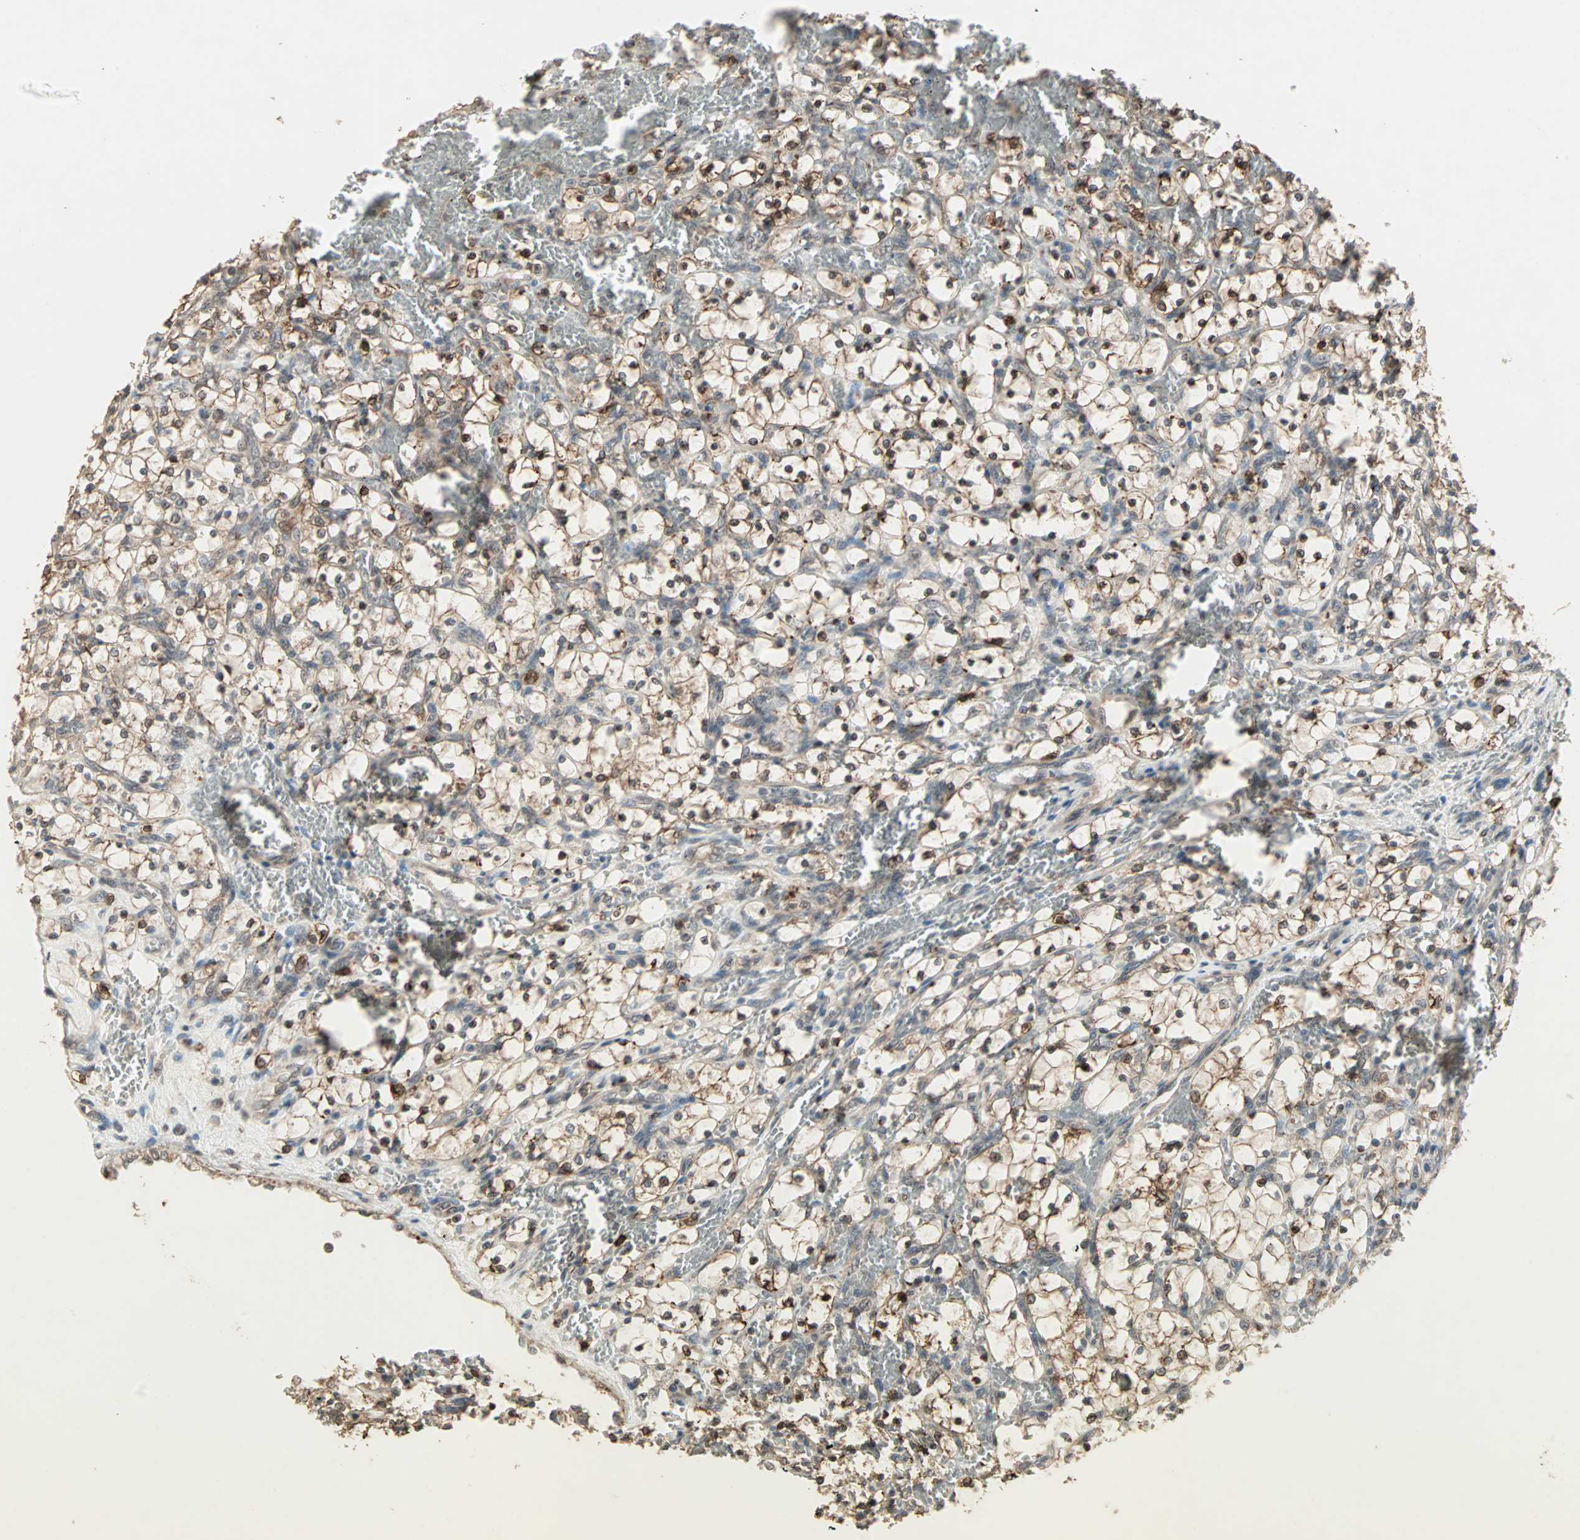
{"staining": {"intensity": "moderate", "quantity": ">75%", "location": "cytoplasmic/membranous"}, "tissue": "renal cancer", "cell_type": "Tumor cells", "image_type": "cancer", "snomed": [{"axis": "morphology", "description": "Adenocarcinoma, NOS"}, {"axis": "topography", "description": "Kidney"}], "caption": "This is an image of IHC staining of renal cancer (adenocarcinoma), which shows moderate expression in the cytoplasmic/membranous of tumor cells.", "gene": "TRPV4", "patient": {"sex": "female", "age": 69}}